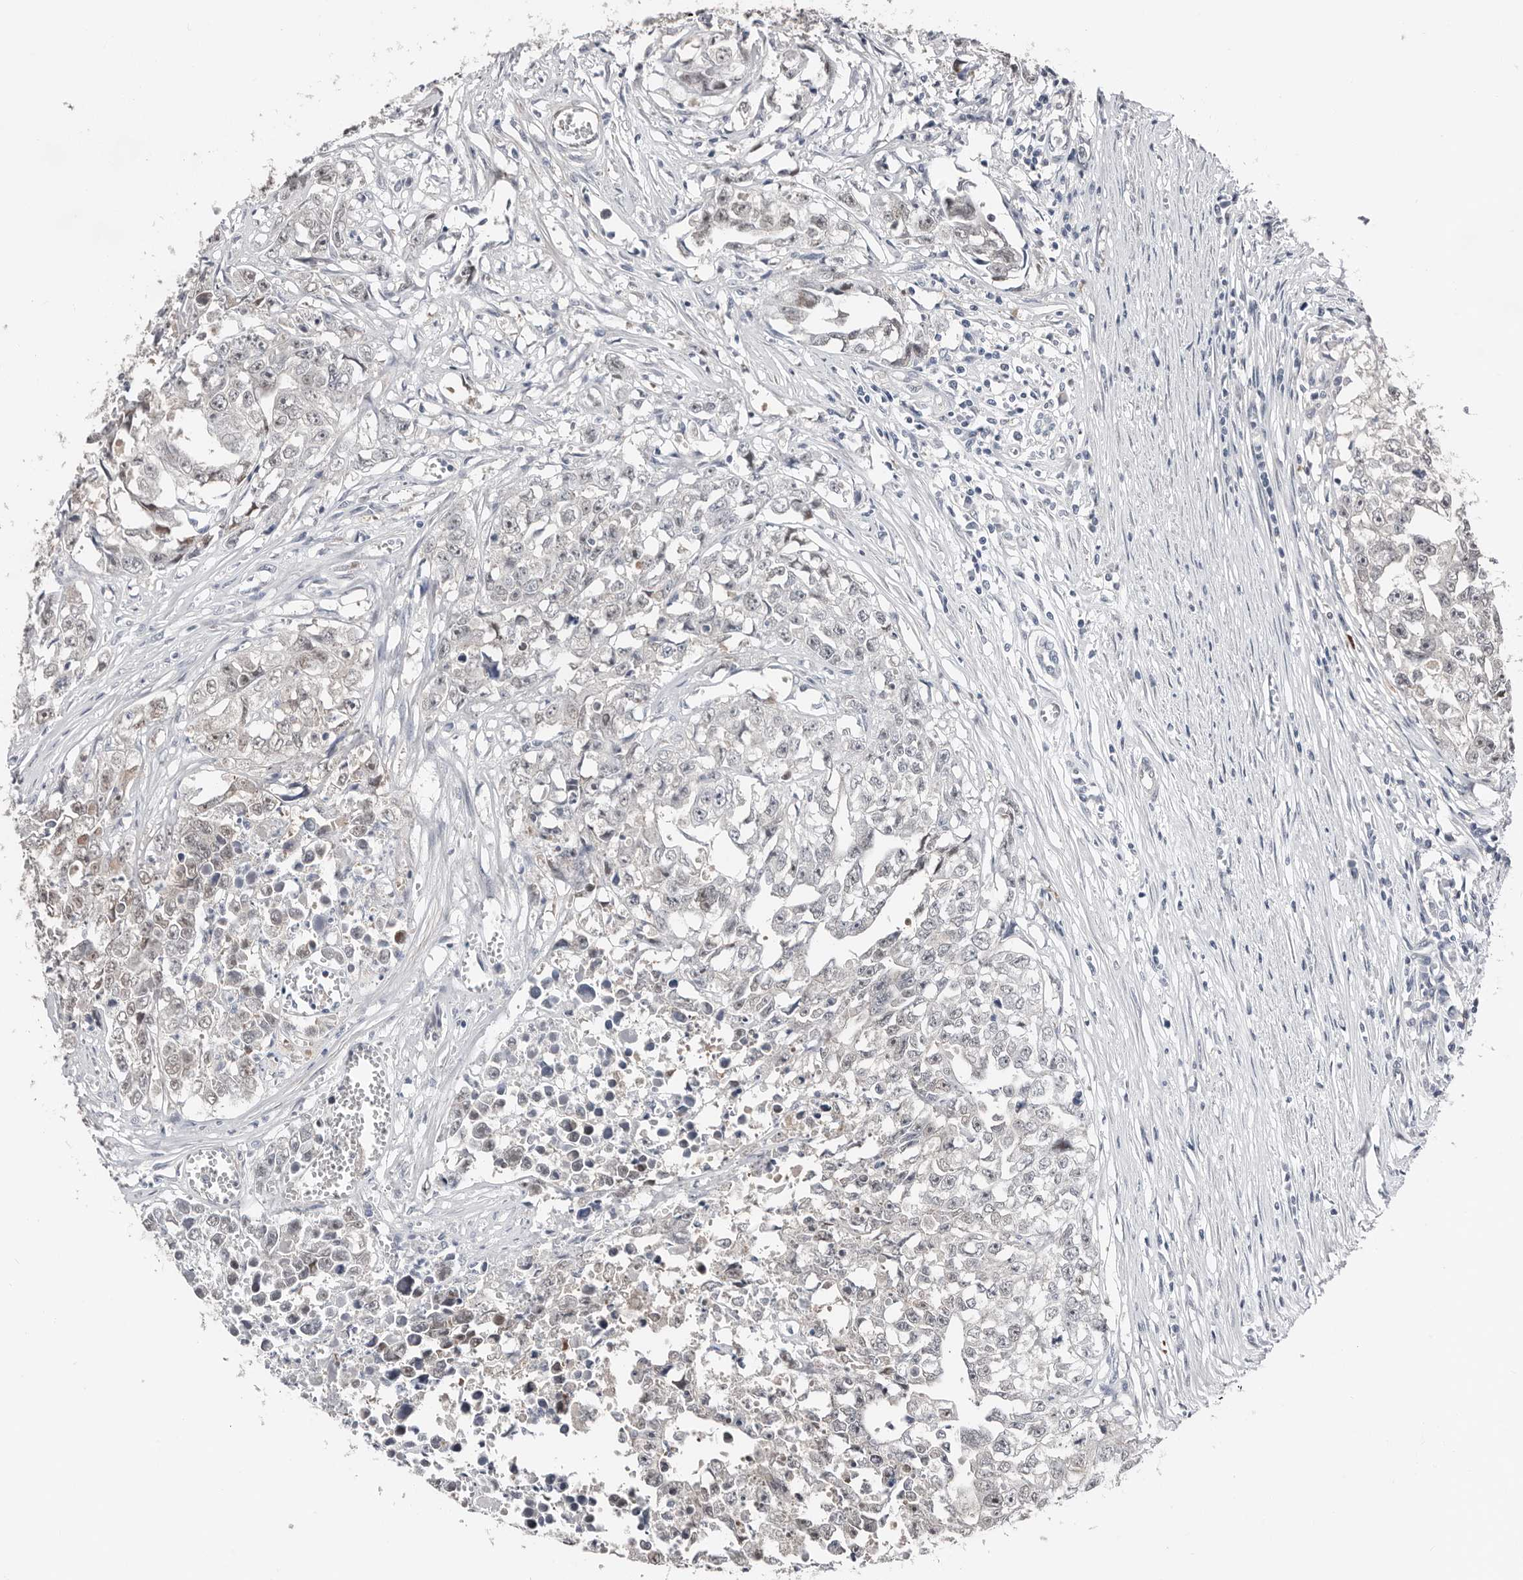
{"staining": {"intensity": "negative", "quantity": "none", "location": "none"}, "tissue": "testis cancer", "cell_type": "Tumor cells", "image_type": "cancer", "snomed": [{"axis": "morphology", "description": "Seminoma, NOS"}, {"axis": "morphology", "description": "Carcinoma, Embryonal, NOS"}, {"axis": "topography", "description": "Testis"}], "caption": "An image of human testis cancer (embryonal carcinoma) is negative for staining in tumor cells. (Stains: DAB (3,3'-diaminobenzidine) IHC with hematoxylin counter stain, Microscopy: brightfield microscopy at high magnification).", "gene": "ASRGL1", "patient": {"sex": "male", "age": 43}}